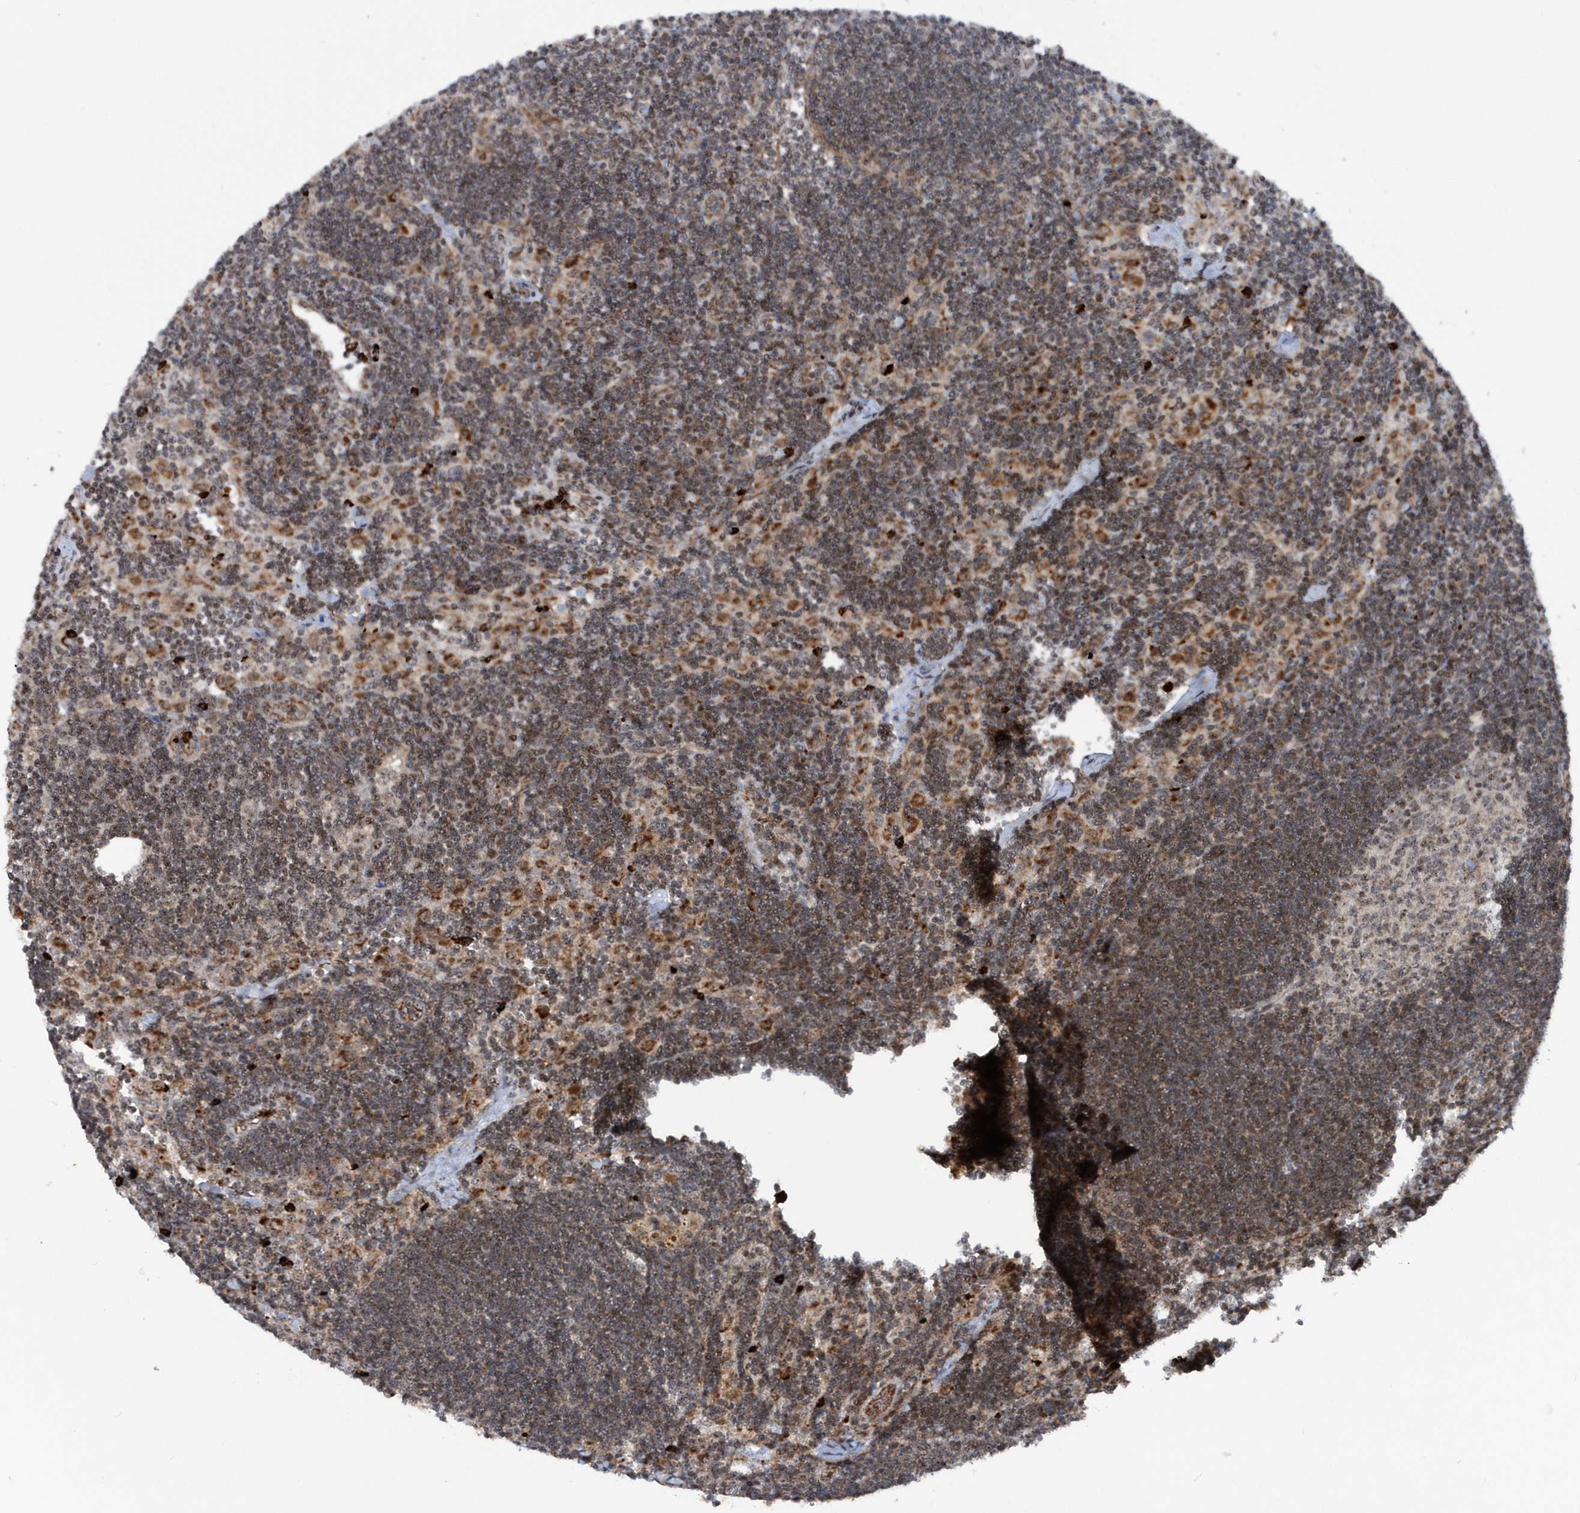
{"staining": {"intensity": "moderate", "quantity": "<25%", "location": "cytoplasmic/membranous"}, "tissue": "lymph node", "cell_type": "Germinal center cells", "image_type": "normal", "snomed": [{"axis": "morphology", "description": "Normal tissue, NOS"}, {"axis": "topography", "description": "Lymph node"}], "caption": "The immunohistochemical stain highlights moderate cytoplasmic/membranous staining in germinal center cells of normal lymph node. The staining was performed using DAB, with brown indicating positive protein expression. Nuclei are stained blue with hematoxylin.", "gene": "SOWAHB", "patient": {"sex": "male", "age": 24}}